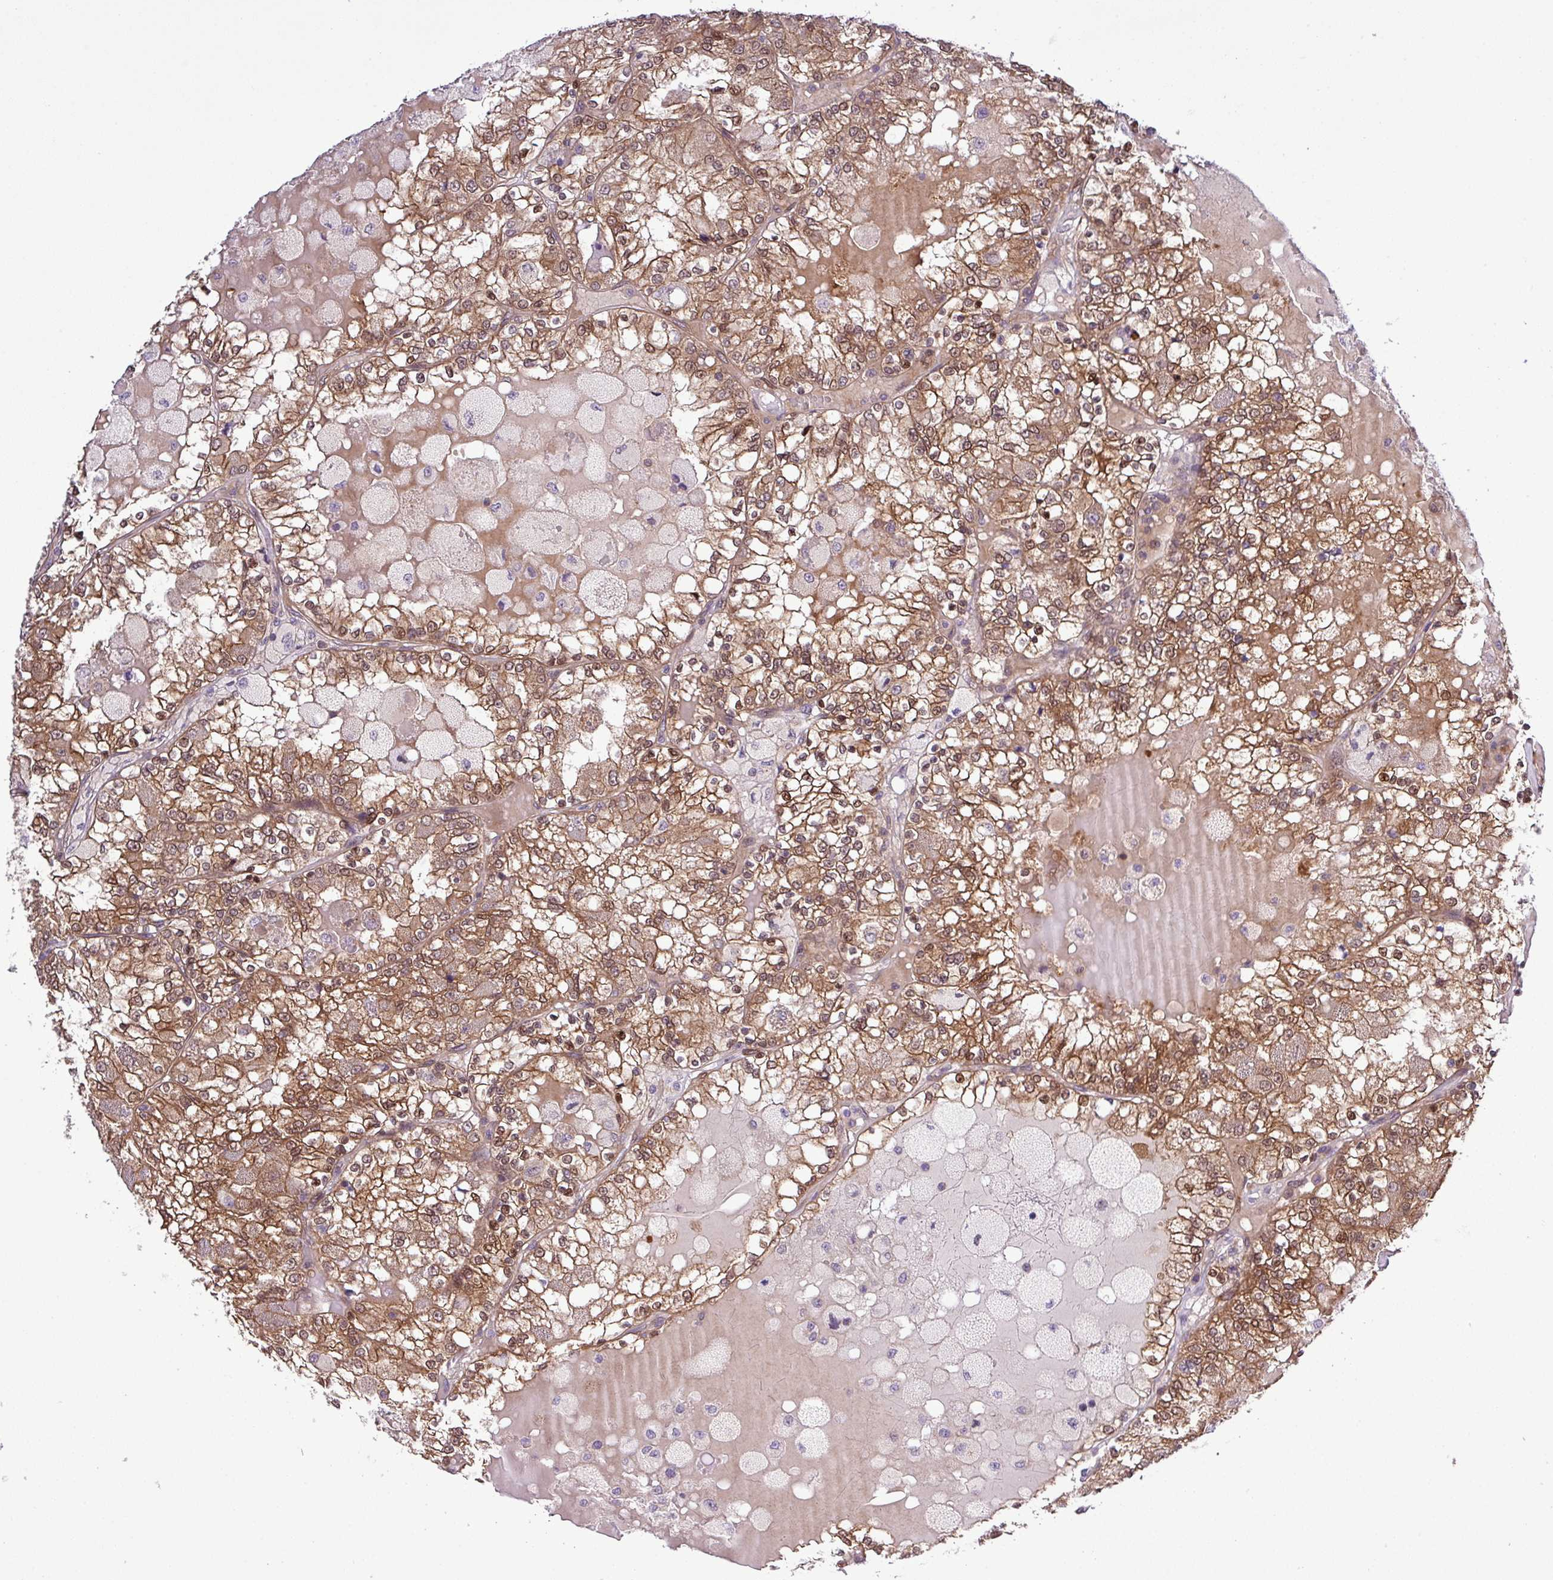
{"staining": {"intensity": "moderate", "quantity": ">75%", "location": "cytoplasmic/membranous,nuclear"}, "tissue": "renal cancer", "cell_type": "Tumor cells", "image_type": "cancer", "snomed": [{"axis": "morphology", "description": "Adenocarcinoma, NOS"}, {"axis": "topography", "description": "Kidney"}], "caption": "Moderate cytoplasmic/membranous and nuclear staining for a protein is present in about >75% of tumor cells of renal cancer using immunohistochemistry.", "gene": "CARHSP1", "patient": {"sex": "female", "age": 56}}